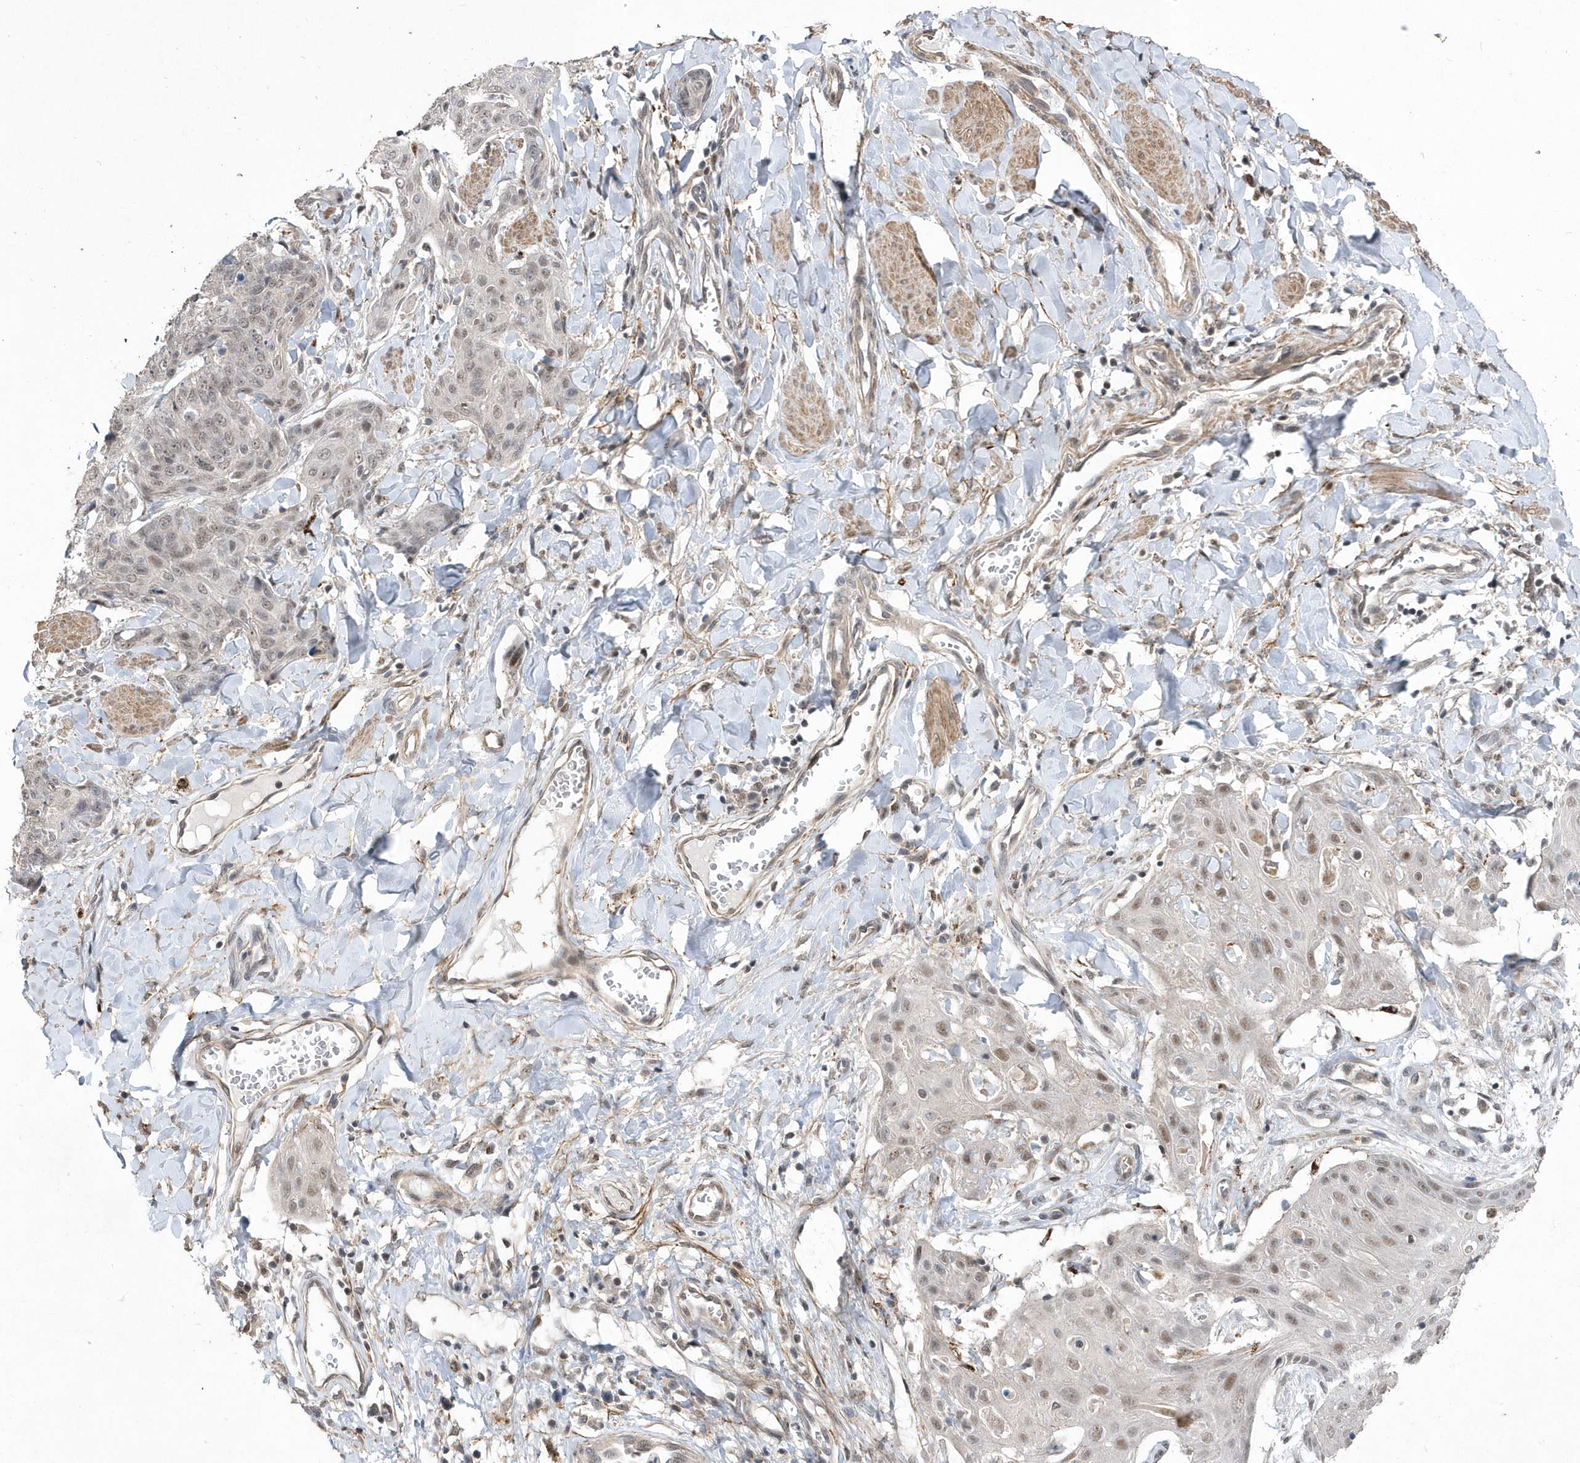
{"staining": {"intensity": "weak", "quantity": "25%-75%", "location": "nuclear"}, "tissue": "skin cancer", "cell_type": "Tumor cells", "image_type": "cancer", "snomed": [{"axis": "morphology", "description": "Squamous cell carcinoma, NOS"}, {"axis": "topography", "description": "Skin"}, {"axis": "topography", "description": "Vulva"}], "caption": "Protein expression by immunohistochemistry reveals weak nuclear staining in approximately 25%-75% of tumor cells in skin squamous cell carcinoma. (DAB = brown stain, brightfield microscopy at high magnification).", "gene": "BOD1L1", "patient": {"sex": "female", "age": 85}}